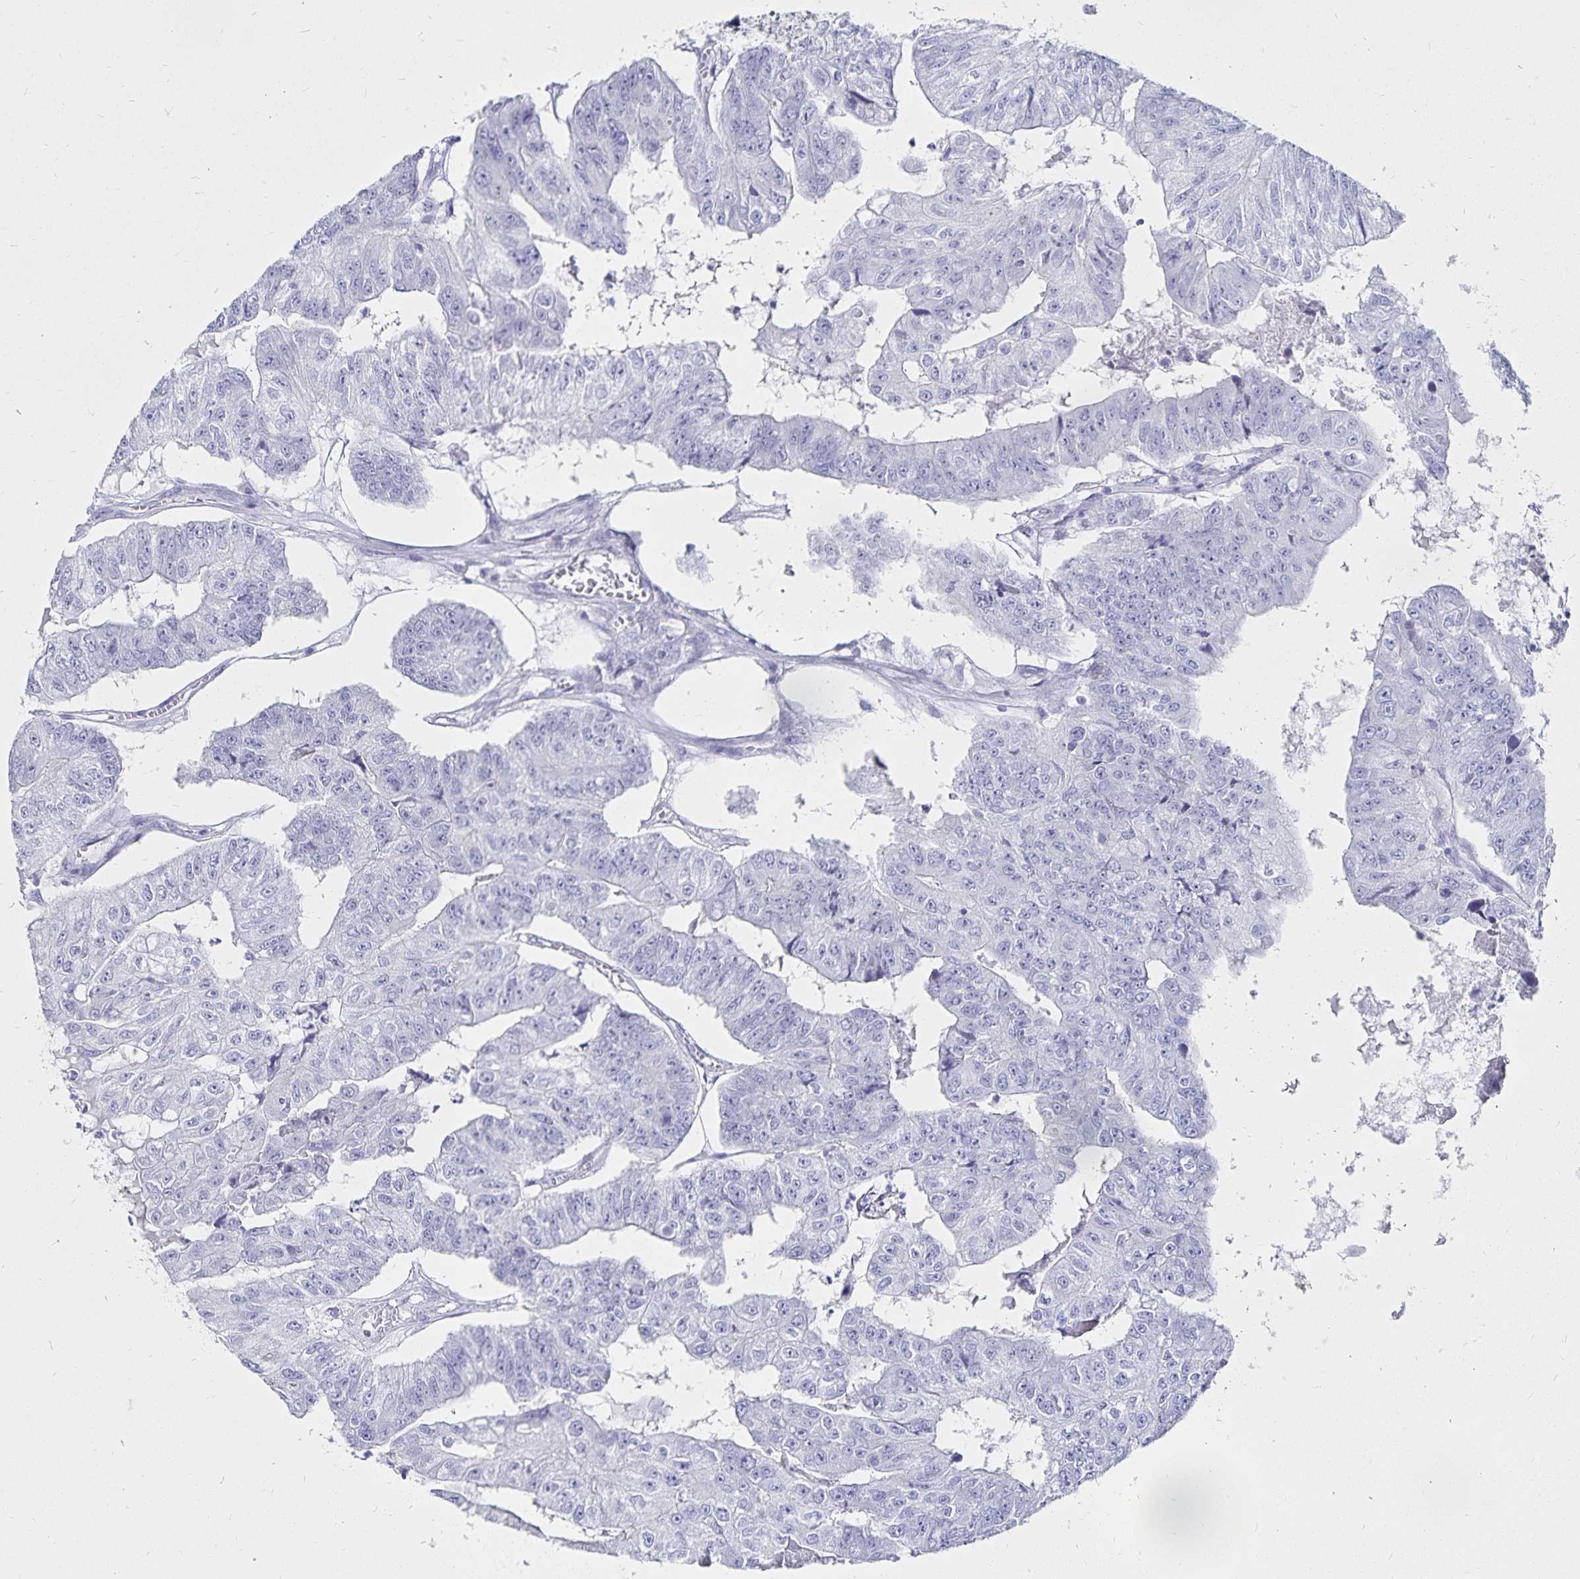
{"staining": {"intensity": "negative", "quantity": "none", "location": "none"}, "tissue": "colorectal cancer", "cell_type": "Tumor cells", "image_type": "cancer", "snomed": [{"axis": "morphology", "description": "Adenocarcinoma, NOS"}, {"axis": "topography", "description": "Colon"}], "caption": "IHC histopathology image of human adenocarcinoma (colorectal) stained for a protein (brown), which displays no positivity in tumor cells.", "gene": "TNIP1", "patient": {"sex": "female", "age": 67}}